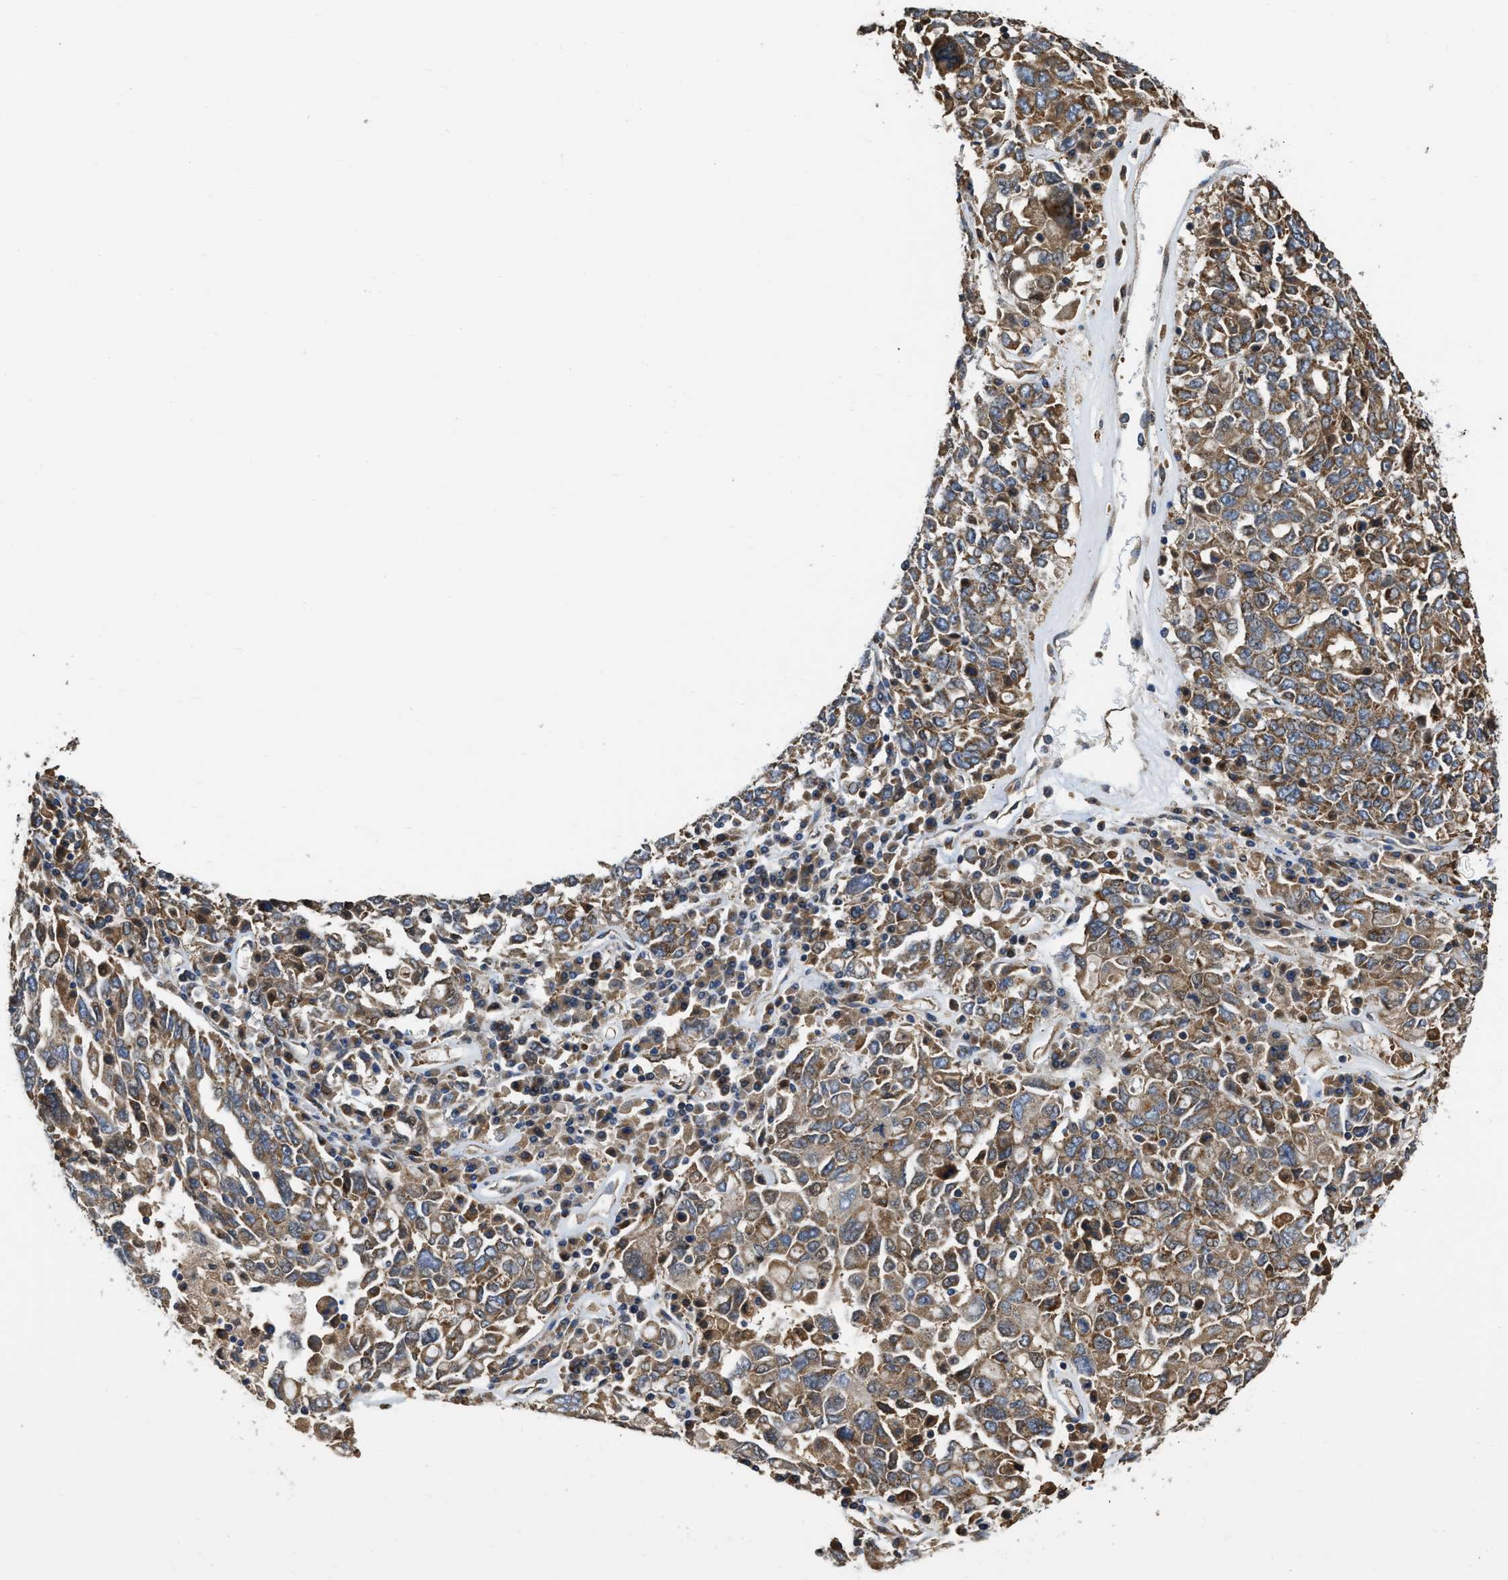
{"staining": {"intensity": "moderate", "quantity": ">75%", "location": "cytoplasmic/membranous"}, "tissue": "ovarian cancer", "cell_type": "Tumor cells", "image_type": "cancer", "snomed": [{"axis": "morphology", "description": "Carcinoma, endometroid"}, {"axis": "topography", "description": "Ovary"}], "caption": "Ovarian cancer (endometroid carcinoma) stained with a brown dye demonstrates moderate cytoplasmic/membranous positive staining in about >75% of tumor cells.", "gene": "FLNB", "patient": {"sex": "female", "age": 62}}